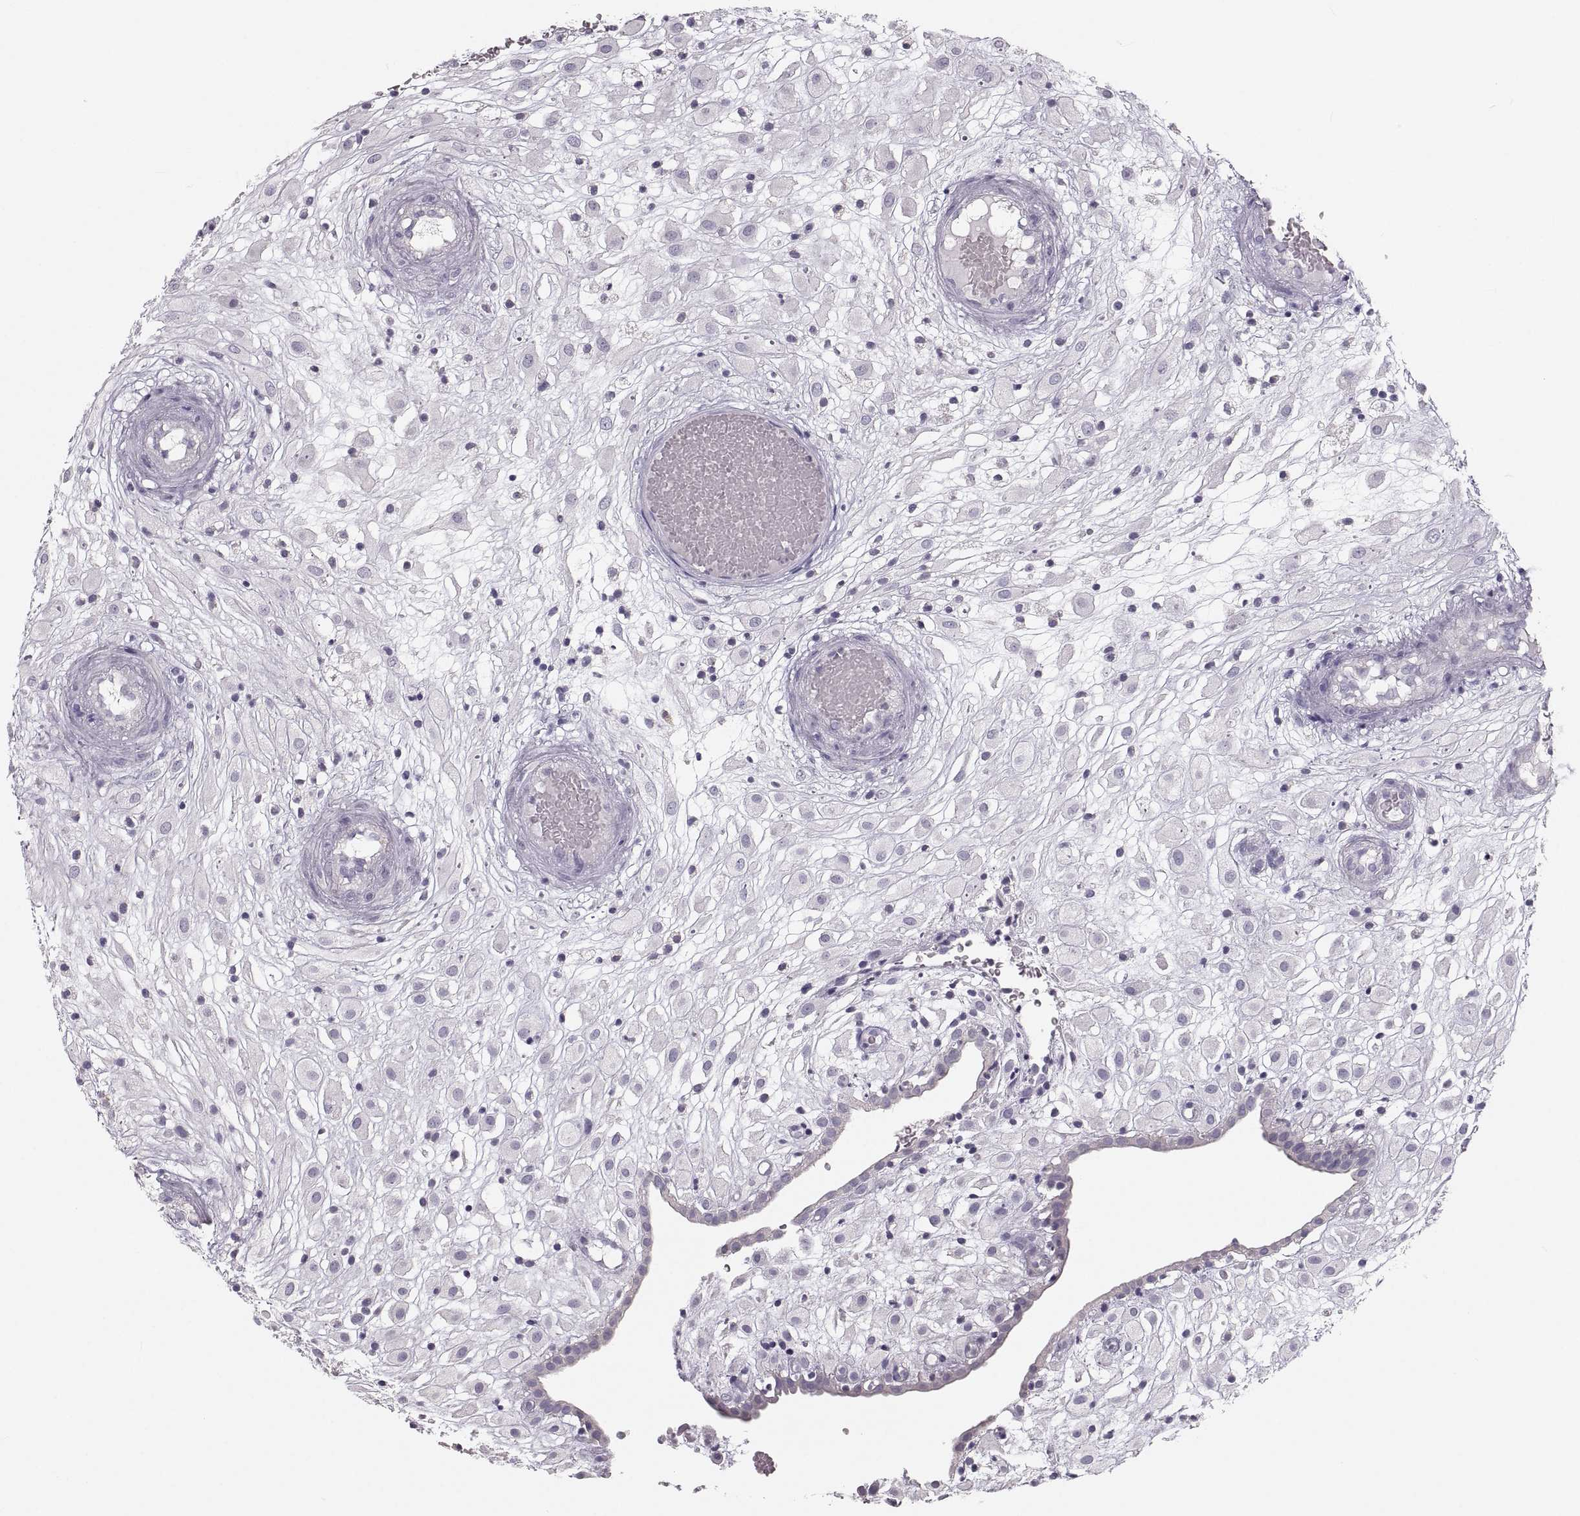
{"staining": {"intensity": "negative", "quantity": "none", "location": "none"}, "tissue": "placenta", "cell_type": "Decidual cells", "image_type": "normal", "snomed": [{"axis": "morphology", "description": "Normal tissue, NOS"}, {"axis": "topography", "description": "Placenta"}], "caption": "Immunohistochemistry (IHC) of unremarkable placenta reveals no positivity in decidual cells.", "gene": "RUNDC3A", "patient": {"sex": "female", "age": 24}}